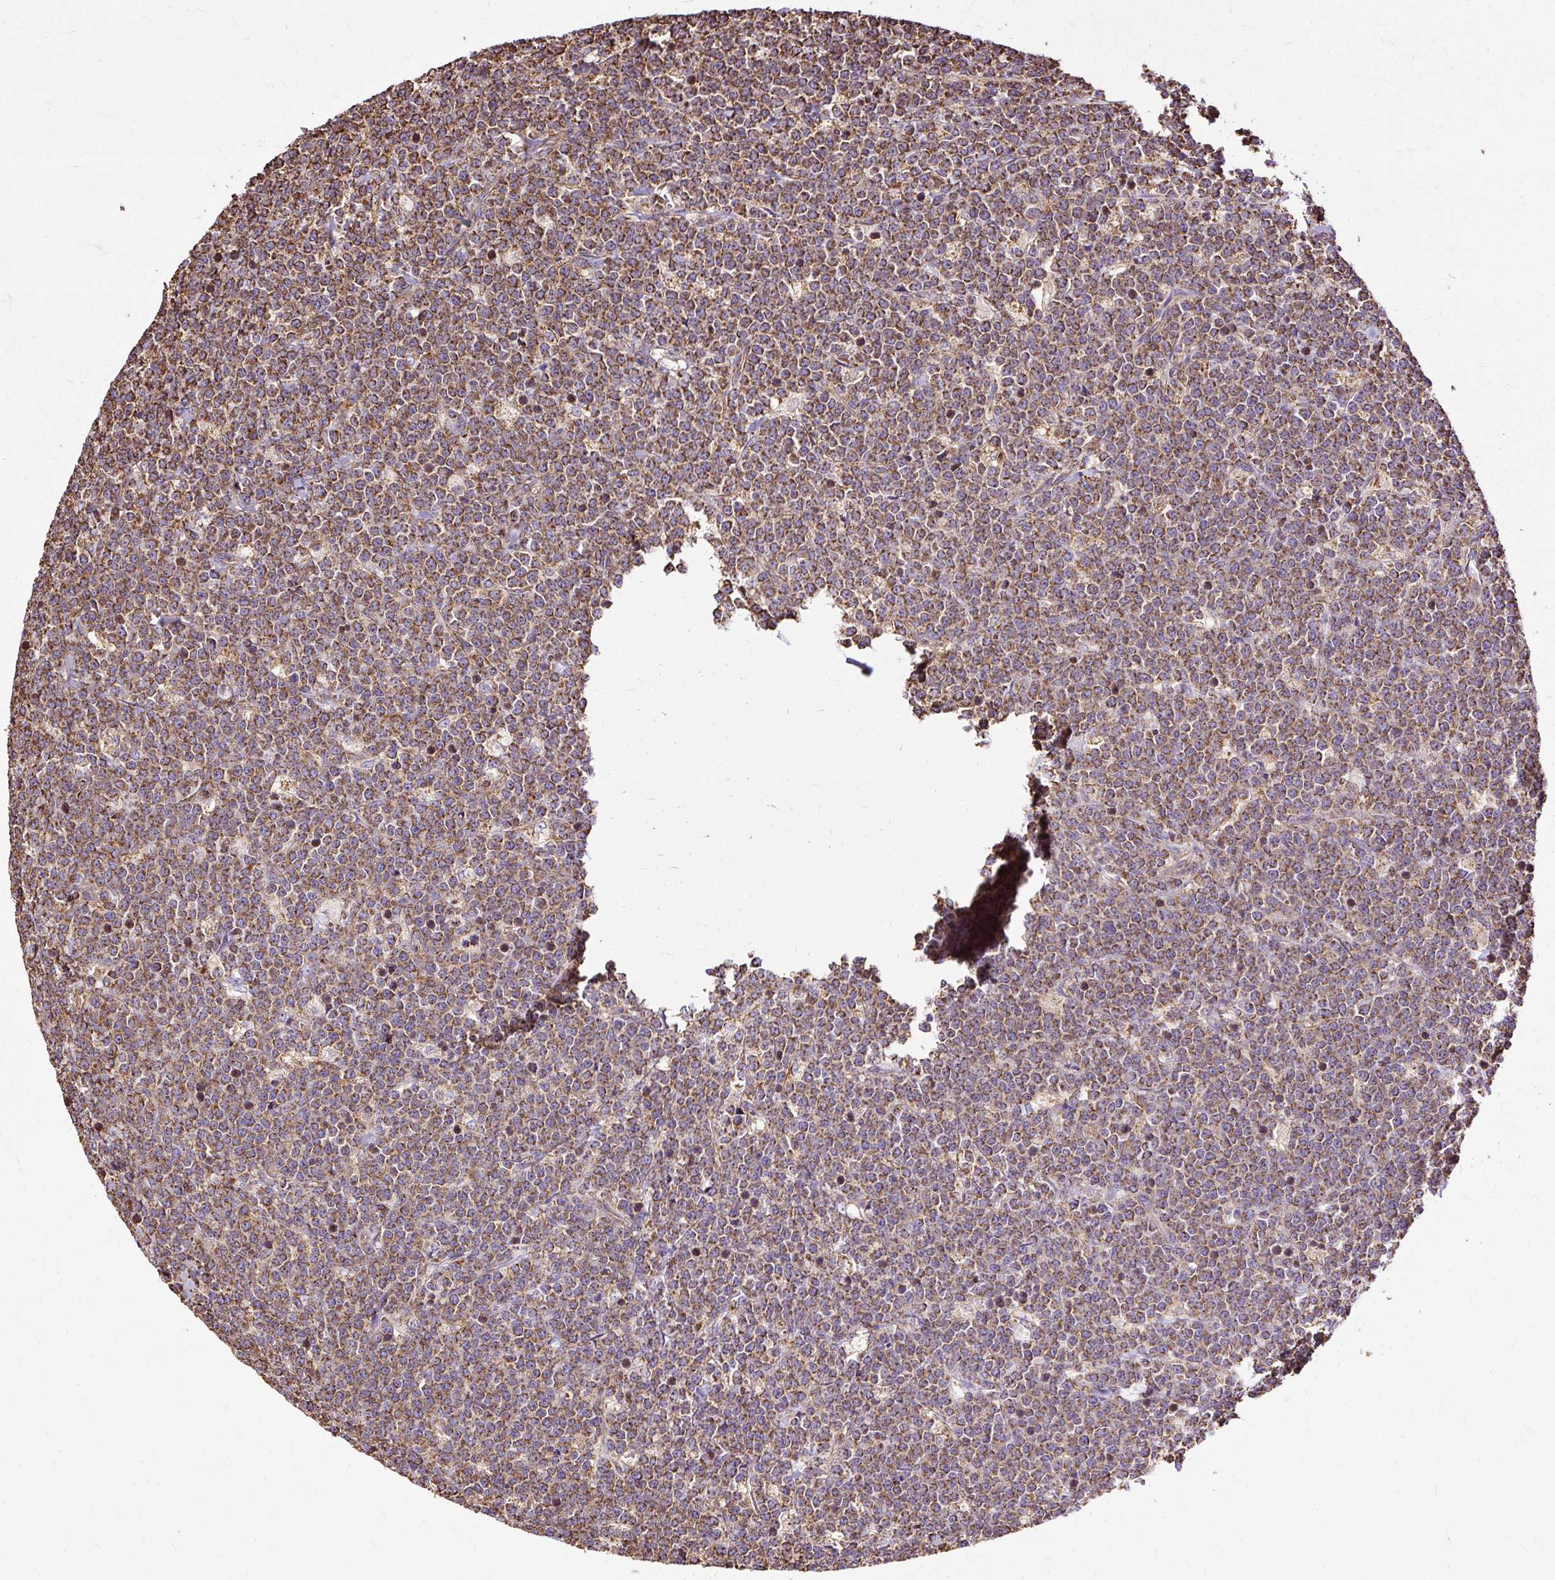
{"staining": {"intensity": "moderate", "quantity": ">75%", "location": "cytoplasmic/membranous"}, "tissue": "lymphoma", "cell_type": "Tumor cells", "image_type": "cancer", "snomed": [{"axis": "morphology", "description": "Malignant lymphoma, non-Hodgkin's type, High grade"}, {"axis": "topography", "description": "Small intestine"}, {"axis": "topography", "description": "Colon"}], "caption": "Human high-grade malignant lymphoma, non-Hodgkin's type stained with a brown dye reveals moderate cytoplasmic/membranous positive positivity in about >75% of tumor cells.", "gene": "KLHL11", "patient": {"sex": "male", "age": 8}}